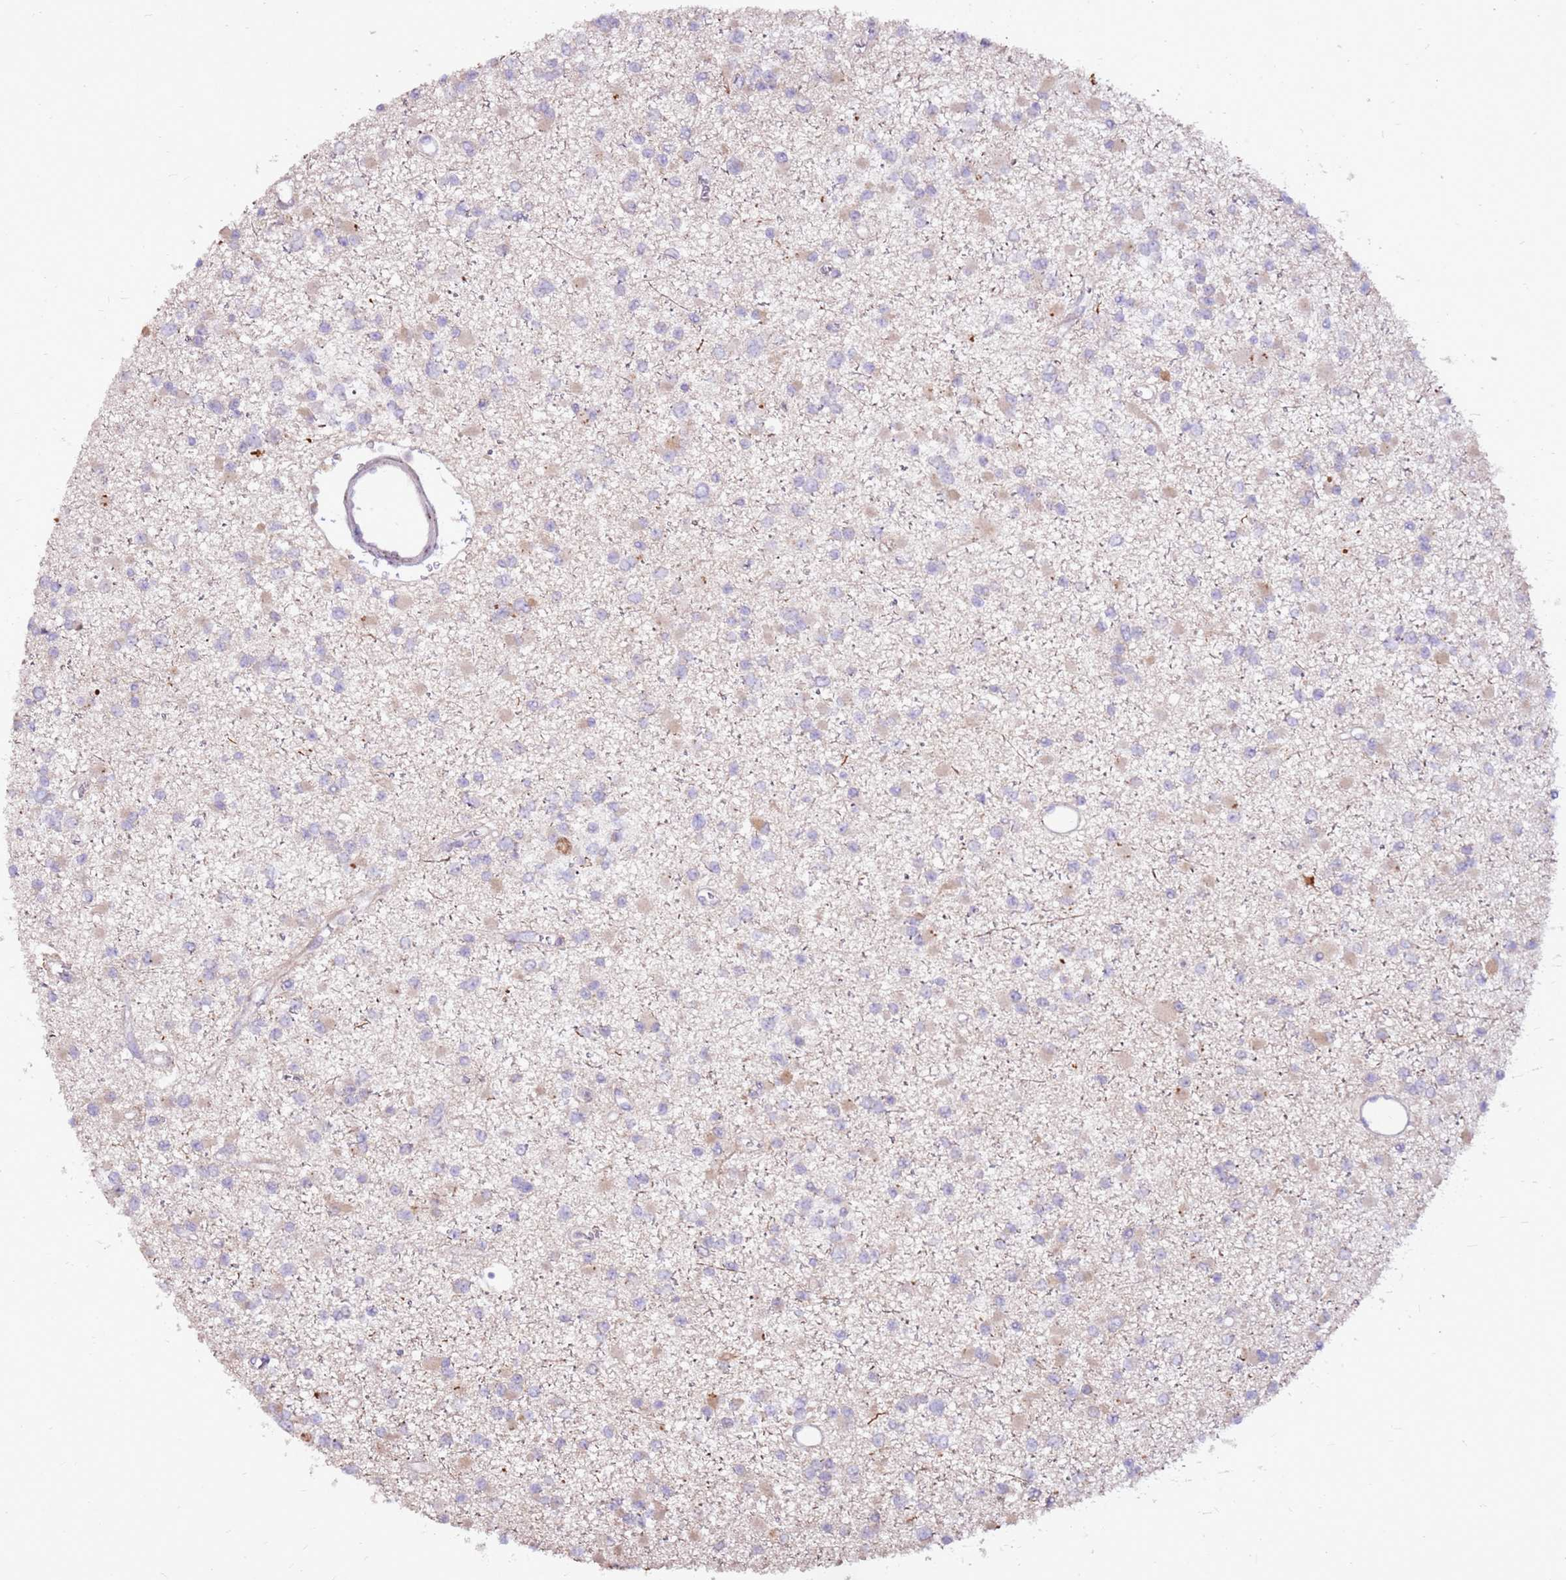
{"staining": {"intensity": "weak", "quantity": "<25%", "location": "cytoplasmic/membranous"}, "tissue": "glioma", "cell_type": "Tumor cells", "image_type": "cancer", "snomed": [{"axis": "morphology", "description": "Glioma, malignant, Low grade"}, {"axis": "topography", "description": "Brain"}], "caption": "Immunohistochemistry (IHC) photomicrograph of human glioma stained for a protein (brown), which demonstrates no positivity in tumor cells.", "gene": "LGI4", "patient": {"sex": "female", "age": 22}}